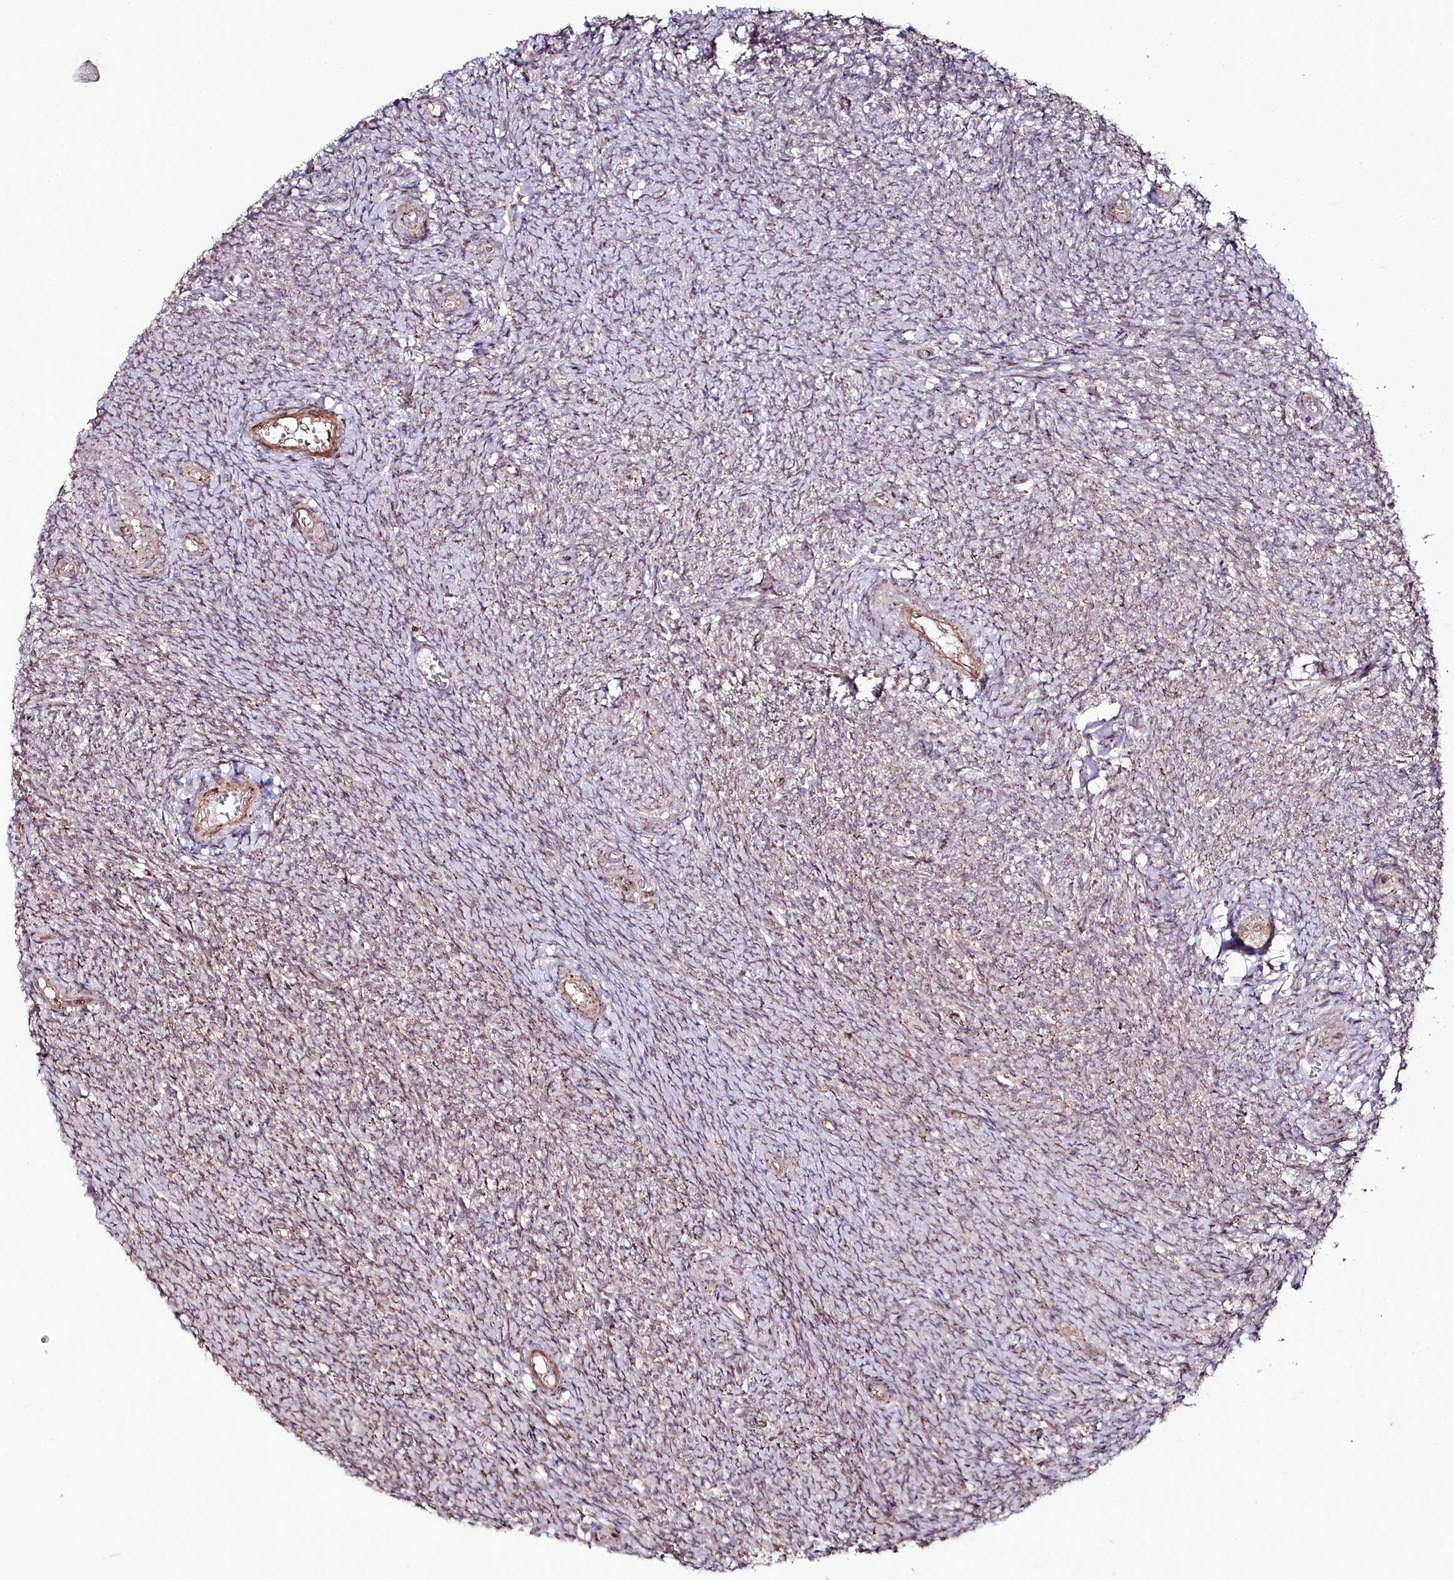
{"staining": {"intensity": "weak", "quantity": ">75%", "location": "cytoplasmic/membranous"}, "tissue": "ovary", "cell_type": "Follicle cells", "image_type": "normal", "snomed": [{"axis": "morphology", "description": "Normal tissue, NOS"}, {"axis": "topography", "description": "Ovary"}], "caption": "Immunohistochemical staining of normal human ovary reveals low levels of weak cytoplasmic/membranous expression in about >75% of follicle cells. (DAB = brown stain, brightfield microscopy at high magnification).", "gene": "PHLDB1", "patient": {"sex": "female", "age": 44}}